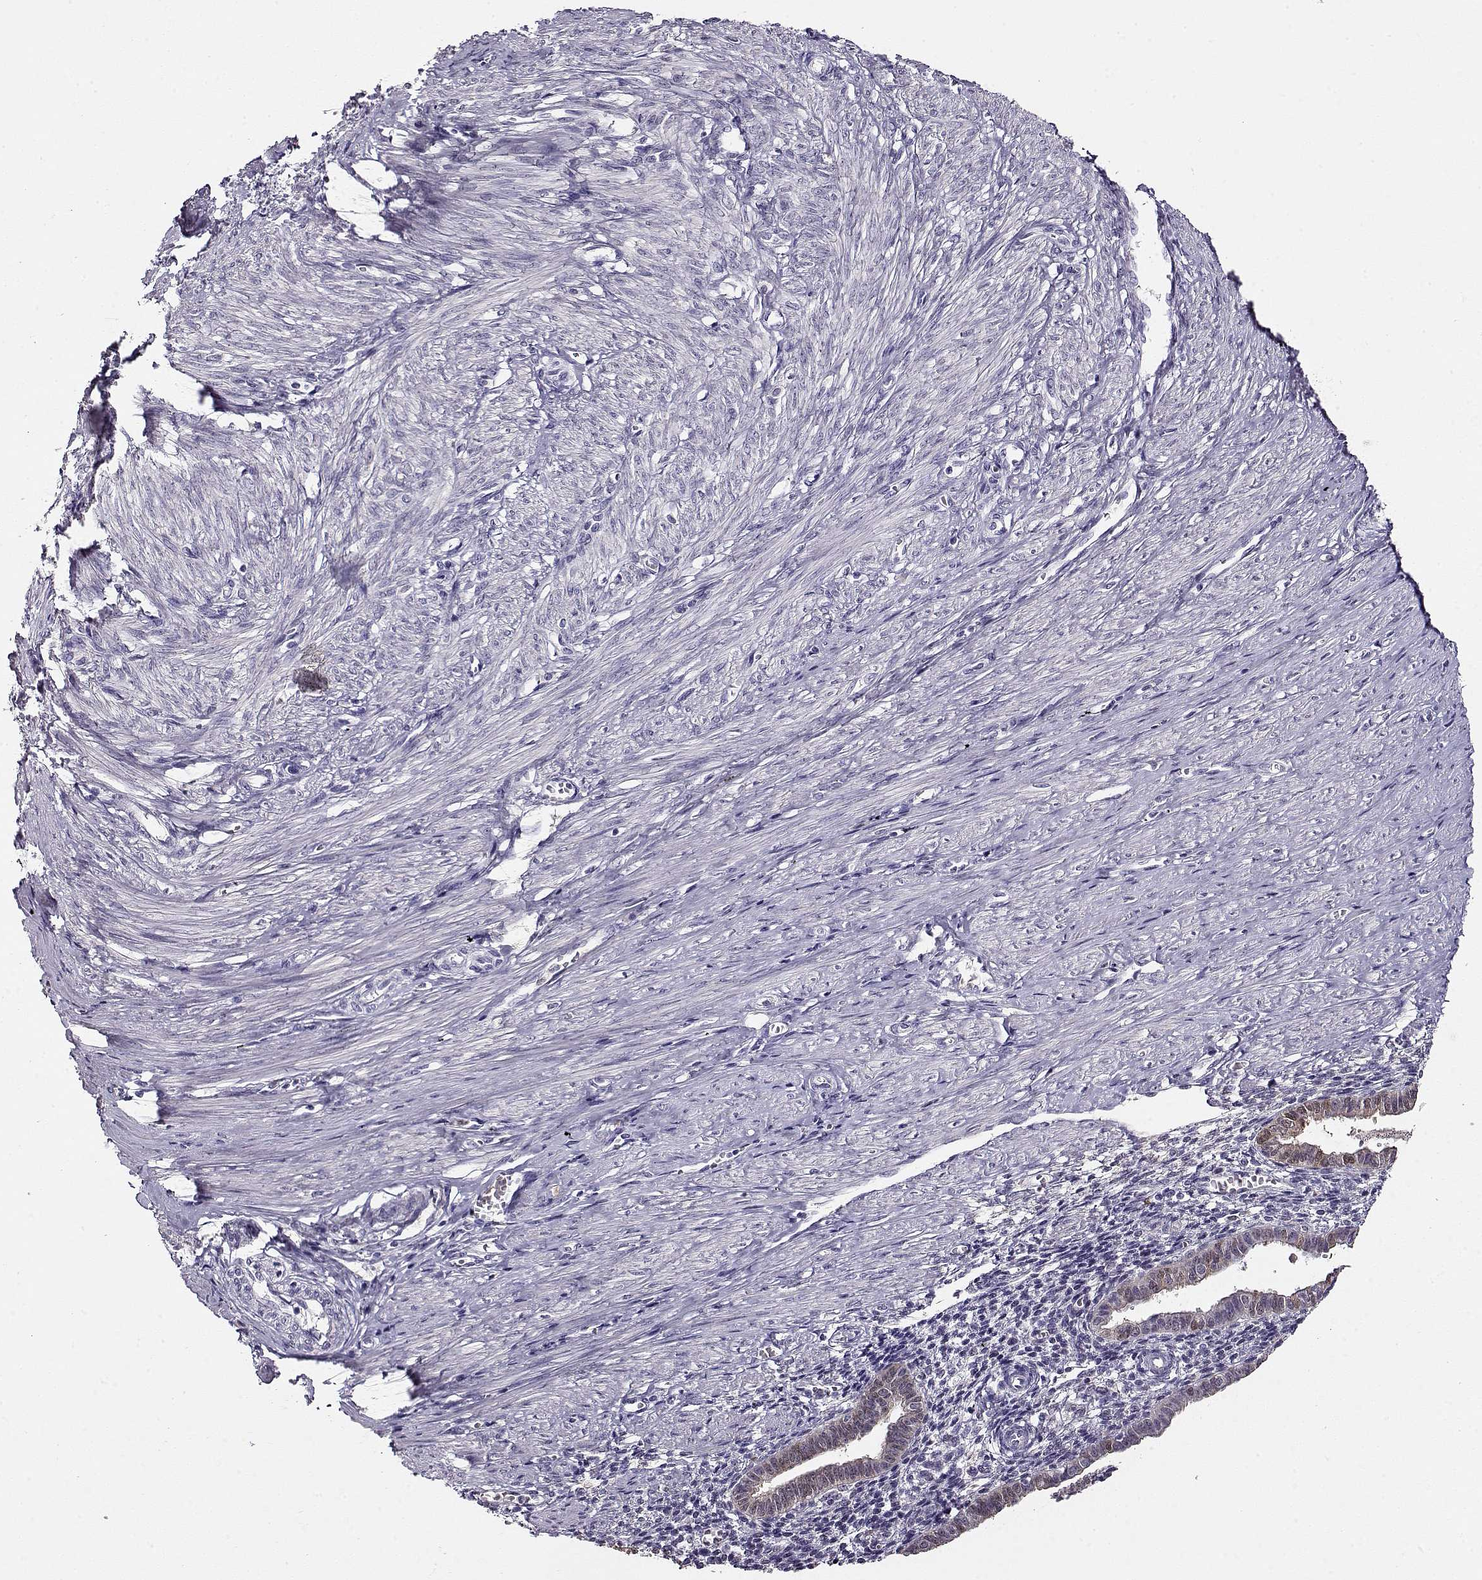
{"staining": {"intensity": "negative", "quantity": "none", "location": "none"}, "tissue": "endometrium", "cell_type": "Cells in endometrial stroma", "image_type": "normal", "snomed": [{"axis": "morphology", "description": "Normal tissue, NOS"}, {"axis": "topography", "description": "Endometrium"}], "caption": "Immunohistochemistry (IHC) of normal human endometrium exhibits no positivity in cells in endometrial stroma.", "gene": "CCR8", "patient": {"sex": "female", "age": 37}}